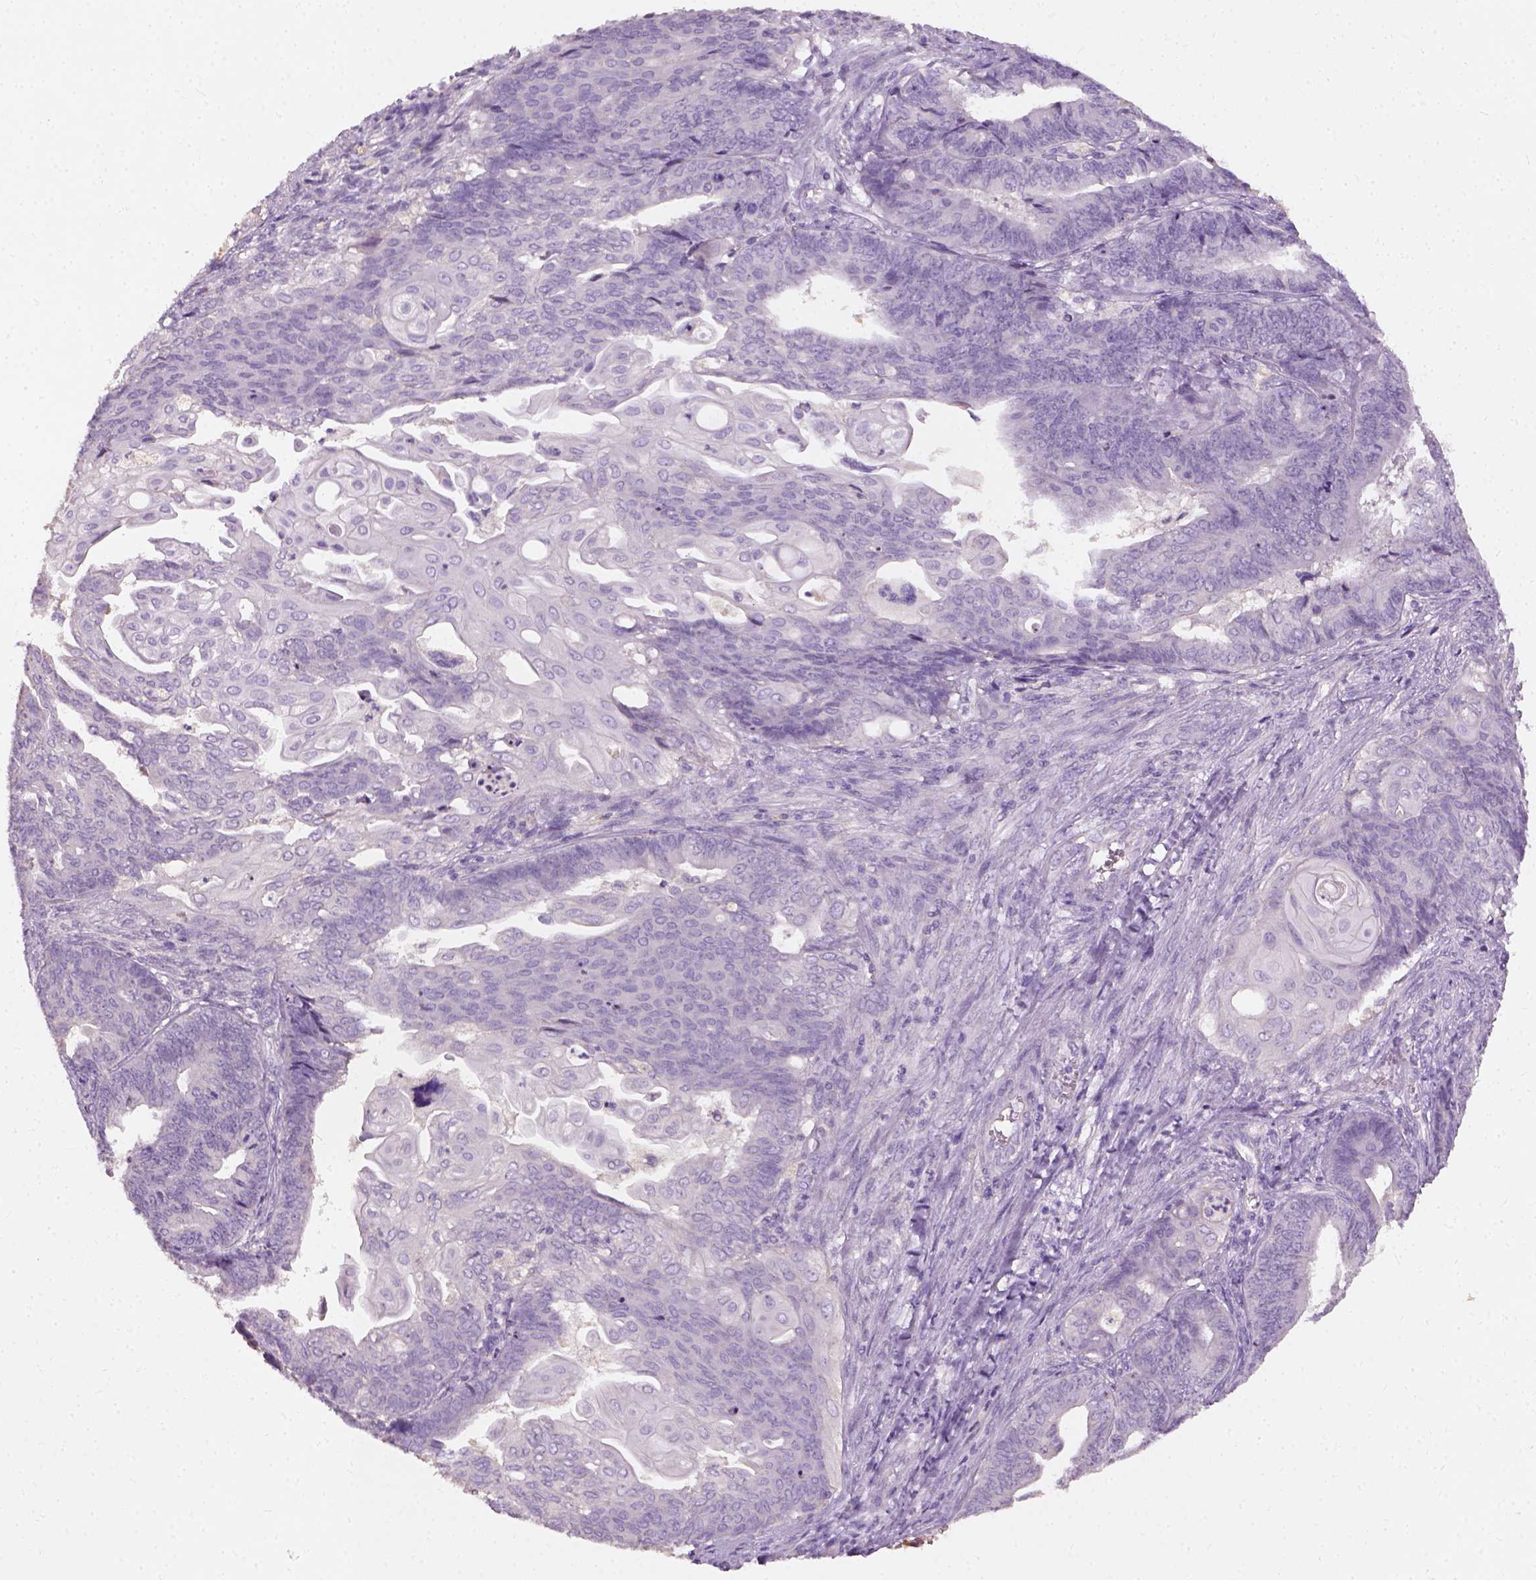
{"staining": {"intensity": "negative", "quantity": "none", "location": "none"}, "tissue": "endometrial cancer", "cell_type": "Tumor cells", "image_type": "cancer", "snomed": [{"axis": "morphology", "description": "Adenocarcinoma, NOS"}, {"axis": "topography", "description": "Endometrium"}], "caption": "IHC of endometrial adenocarcinoma reveals no positivity in tumor cells.", "gene": "DHCR24", "patient": {"sex": "female", "age": 73}}